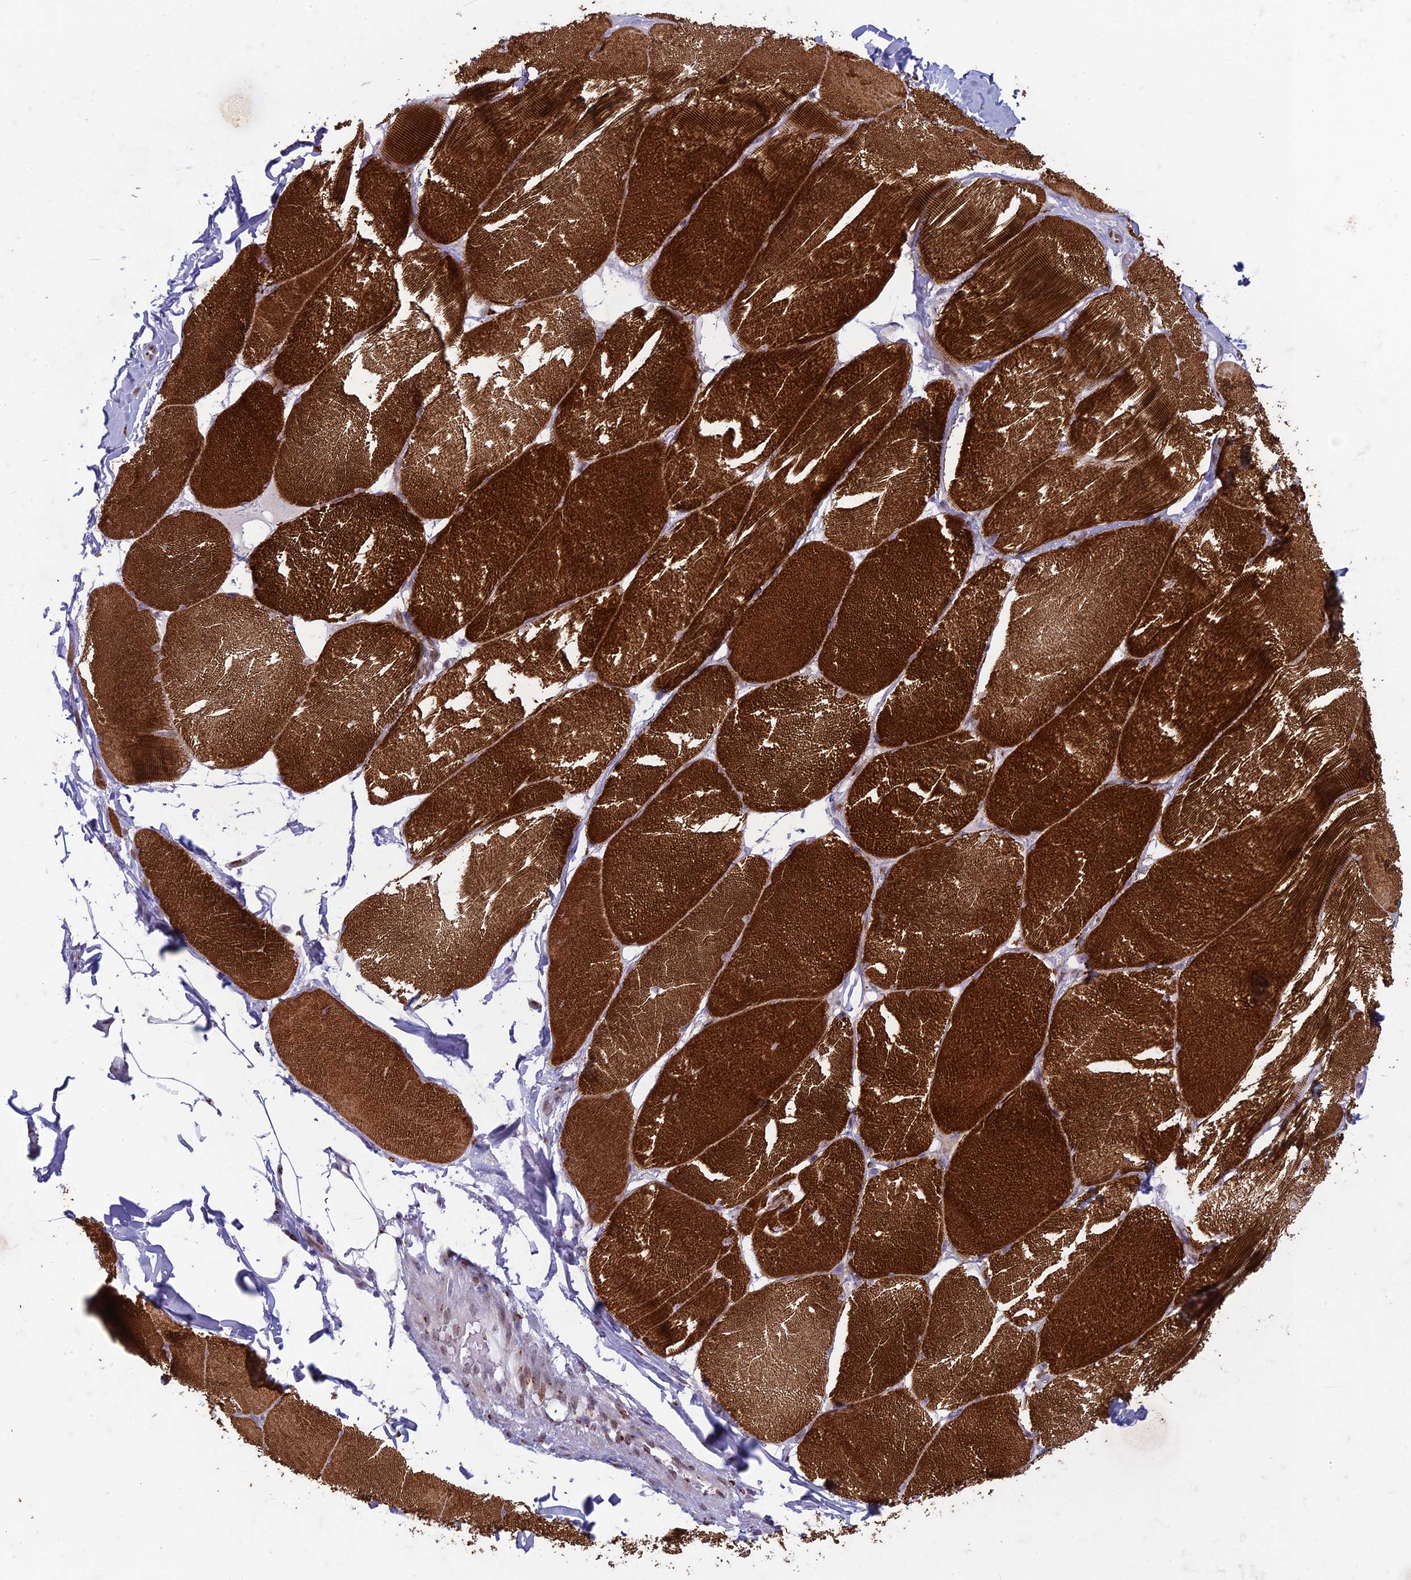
{"staining": {"intensity": "strong", "quantity": ">75%", "location": "cytoplasmic/membranous"}, "tissue": "skeletal muscle", "cell_type": "Myocytes", "image_type": "normal", "snomed": [{"axis": "morphology", "description": "Normal tissue, NOS"}, {"axis": "topography", "description": "Skin"}, {"axis": "topography", "description": "Skeletal muscle"}], "caption": "Strong cytoplasmic/membranous positivity is appreciated in approximately >75% of myocytes in unremarkable skeletal muscle. (DAB (3,3'-diaminobenzidine) = brown stain, brightfield microscopy at high magnification).", "gene": "FAM3C", "patient": {"sex": "male", "age": 83}}